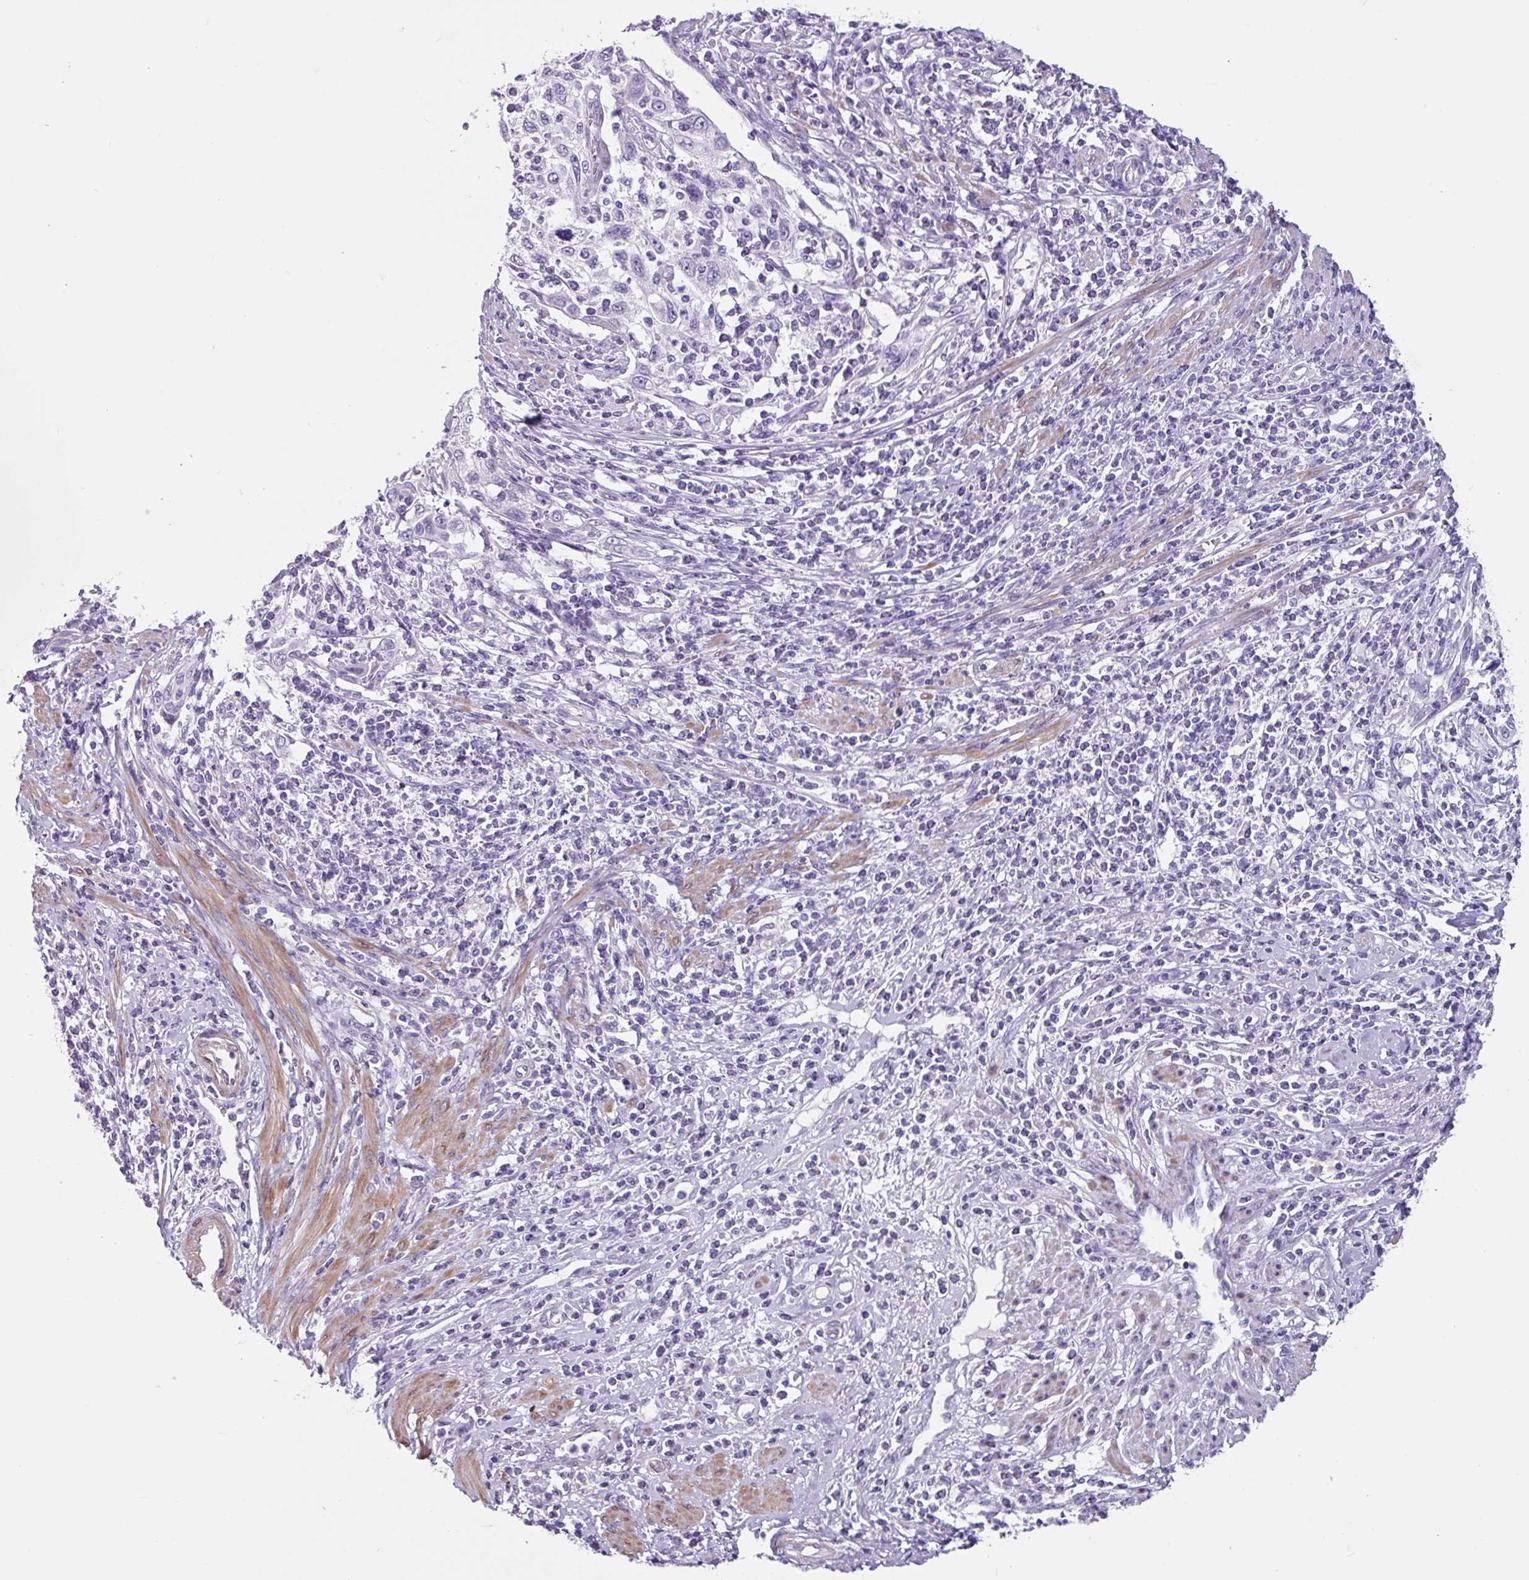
{"staining": {"intensity": "negative", "quantity": "none", "location": "none"}, "tissue": "cervical cancer", "cell_type": "Tumor cells", "image_type": "cancer", "snomed": [{"axis": "morphology", "description": "Squamous cell carcinoma, NOS"}, {"axis": "topography", "description": "Cervix"}], "caption": "There is no significant expression in tumor cells of cervical cancer. (Brightfield microscopy of DAB immunohistochemistry at high magnification).", "gene": "OTX1", "patient": {"sex": "female", "age": 70}}